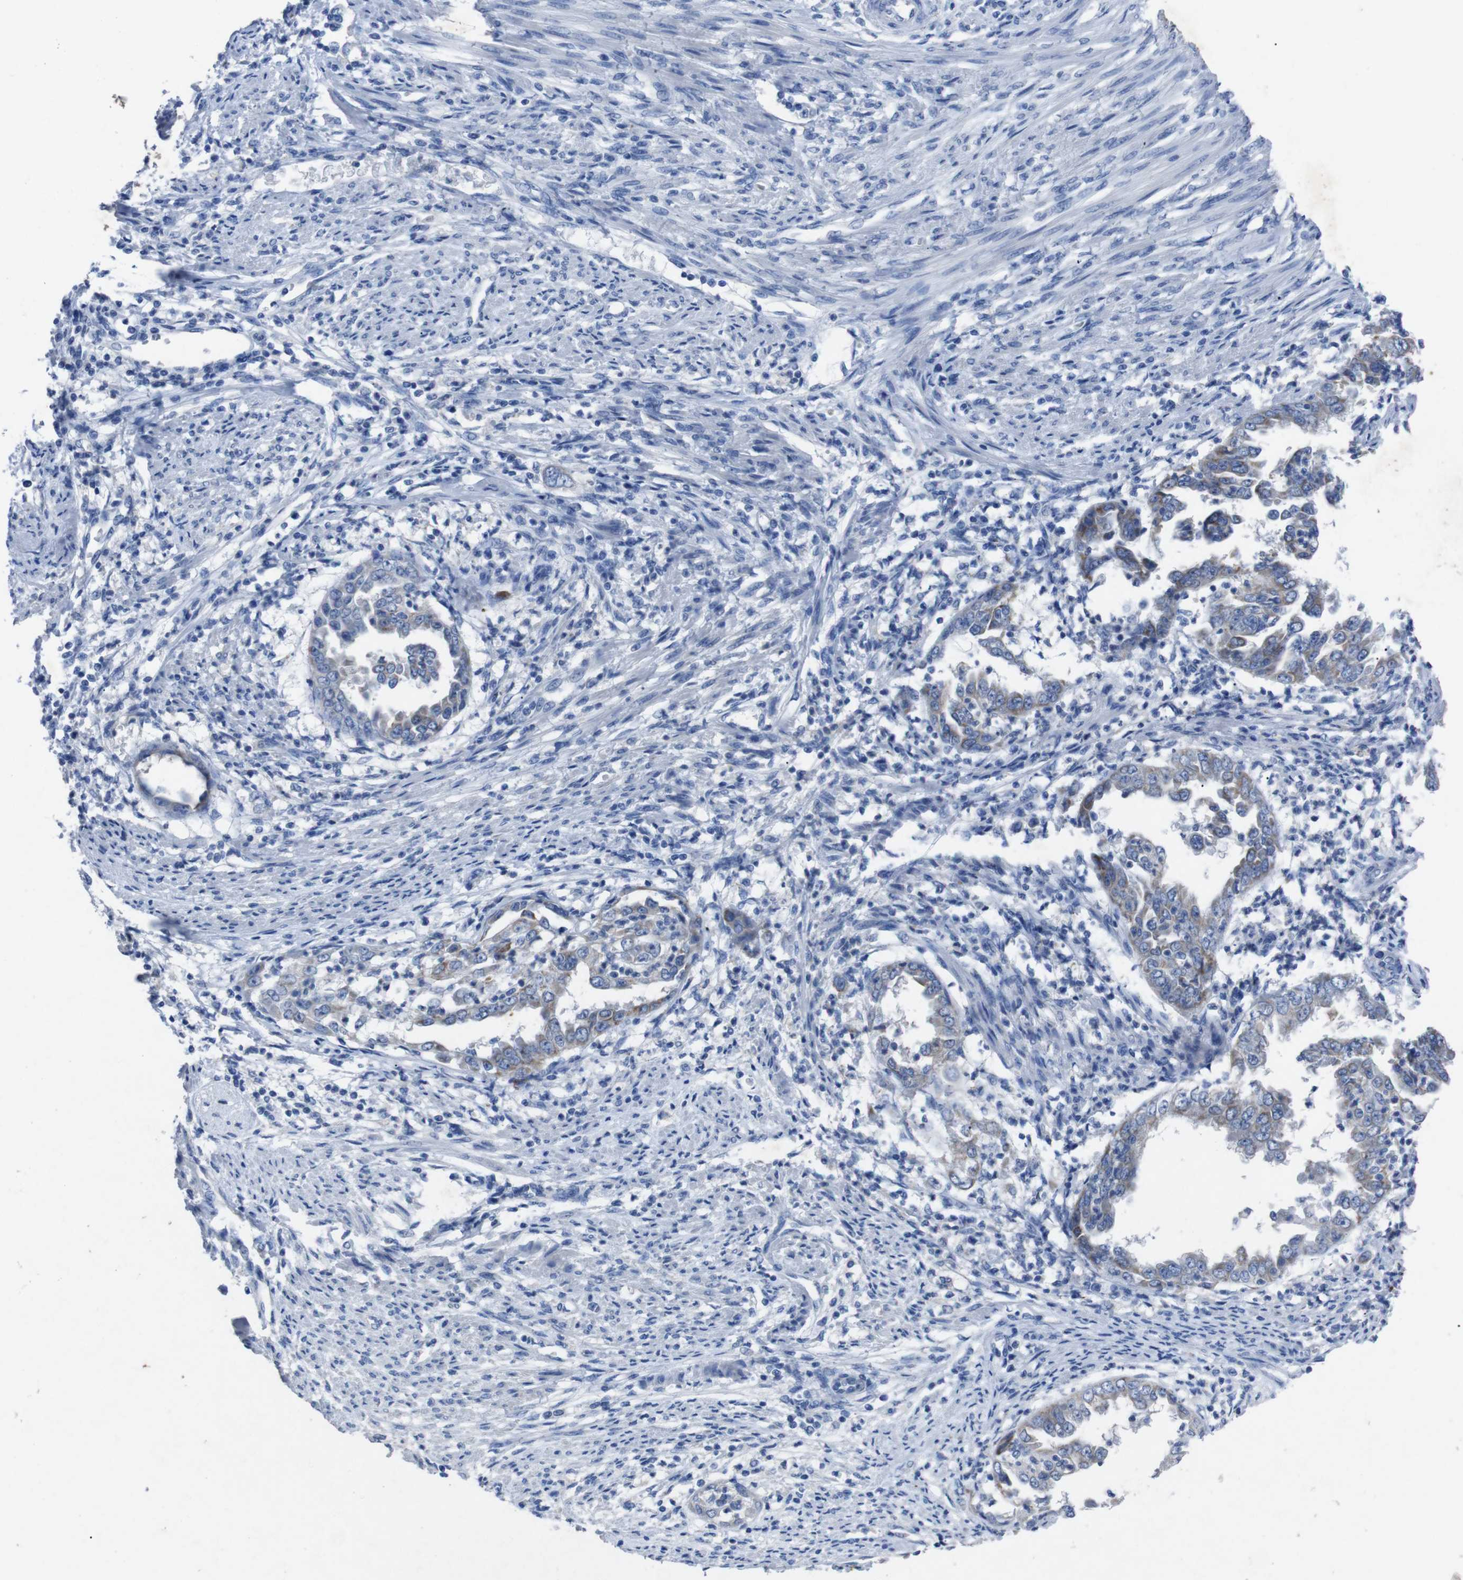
{"staining": {"intensity": "weak", "quantity": ">75%", "location": "cytoplasmic/membranous"}, "tissue": "endometrial cancer", "cell_type": "Tumor cells", "image_type": "cancer", "snomed": [{"axis": "morphology", "description": "Adenocarcinoma, NOS"}, {"axis": "topography", "description": "Endometrium"}], "caption": "There is low levels of weak cytoplasmic/membranous staining in tumor cells of endometrial cancer (adenocarcinoma), as demonstrated by immunohistochemical staining (brown color).", "gene": "GJB2", "patient": {"sex": "female", "age": 85}}